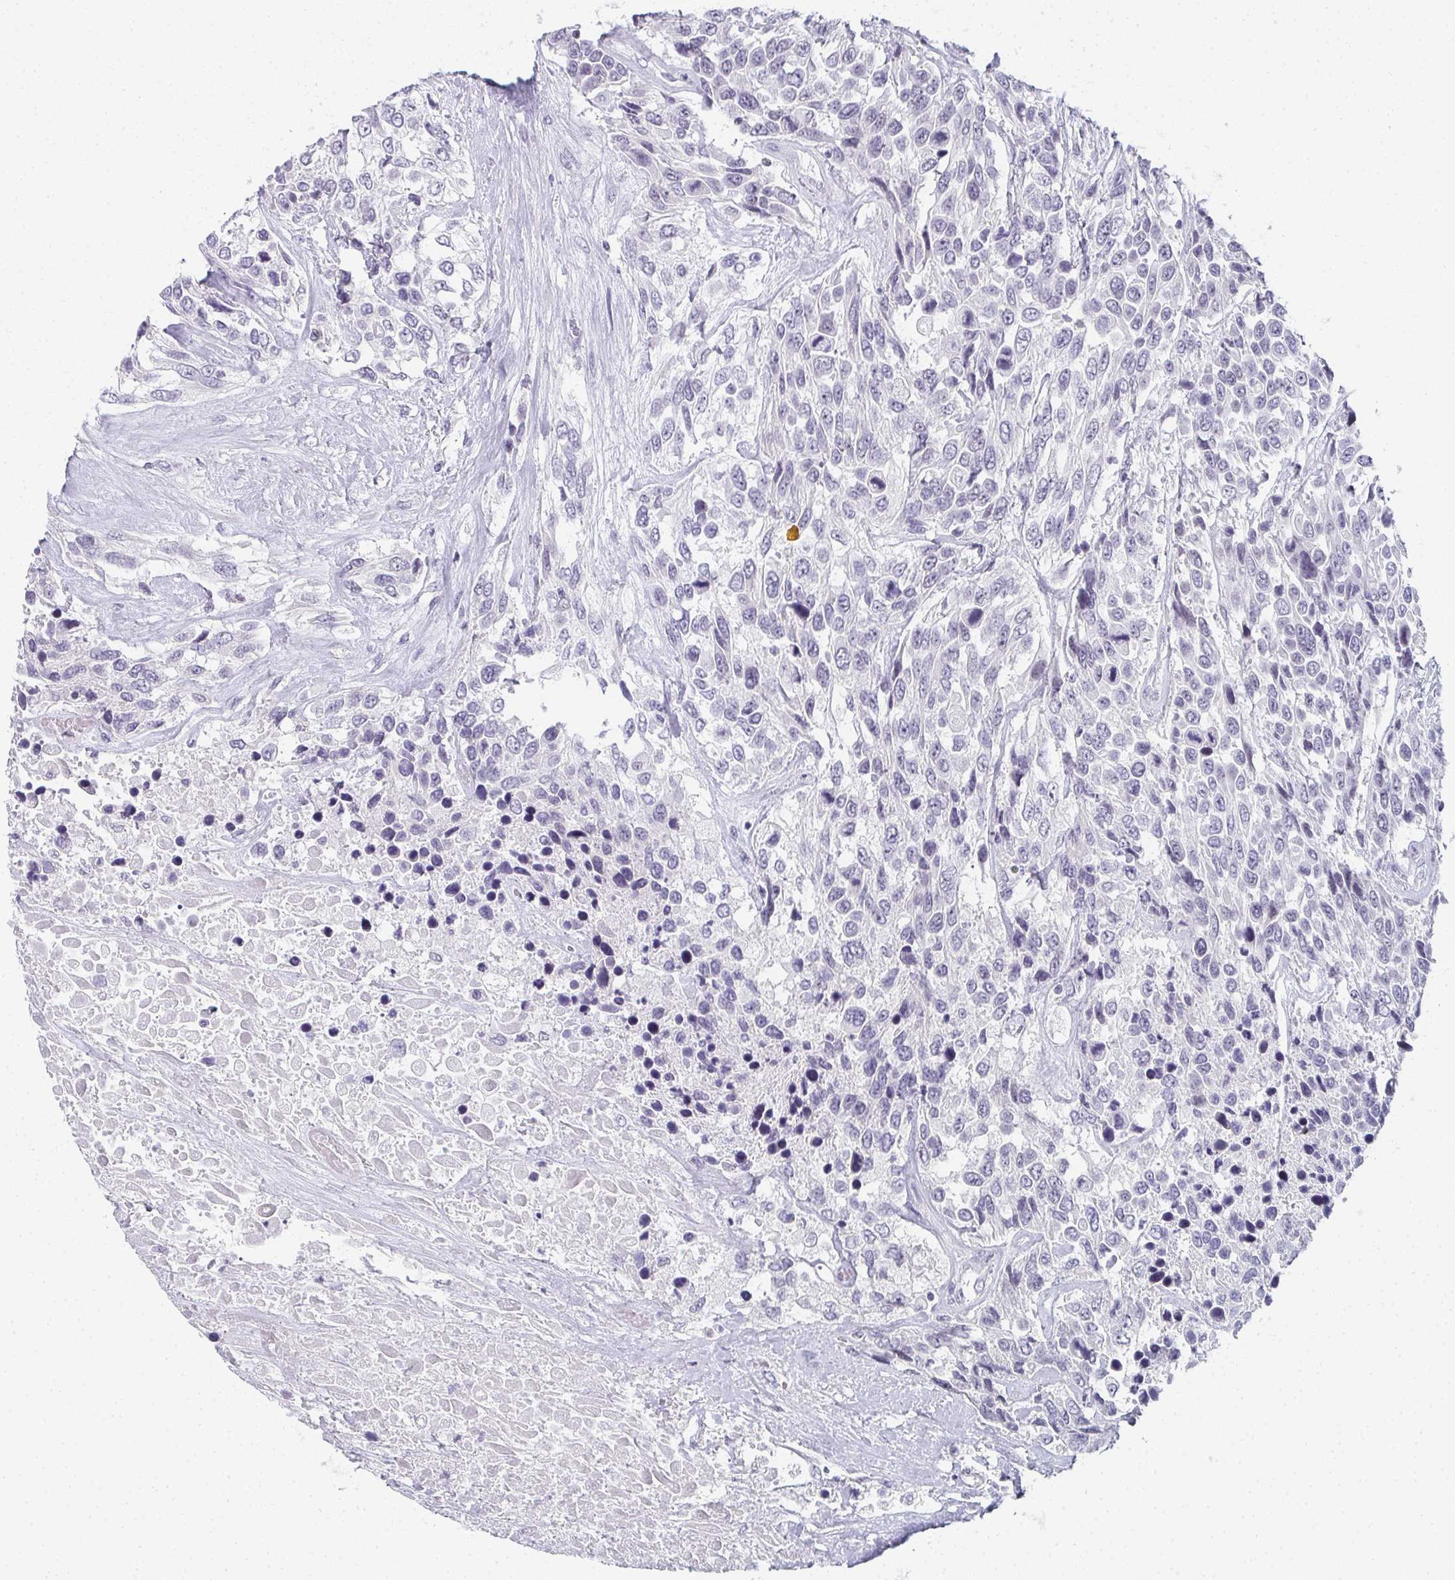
{"staining": {"intensity": "negative", "quantity": "none", "location": "none"}, "tissue": "urothelial cancer", "cell_type": "Tumor cells", "image_type": "cancer", "snomed": [{"axis": "morphology", "description": "Urothelial carcinoma, High grade"}, {"axis": "topography", "description": "Urinary bladder"}], "caption": "Urothelial carcinoma (high-grade) stained for a protein using immunohistochemistry shows no positivity tumor cells.", "gene": "PYCR3", "patient": {"sex": "female", "age": 70}}